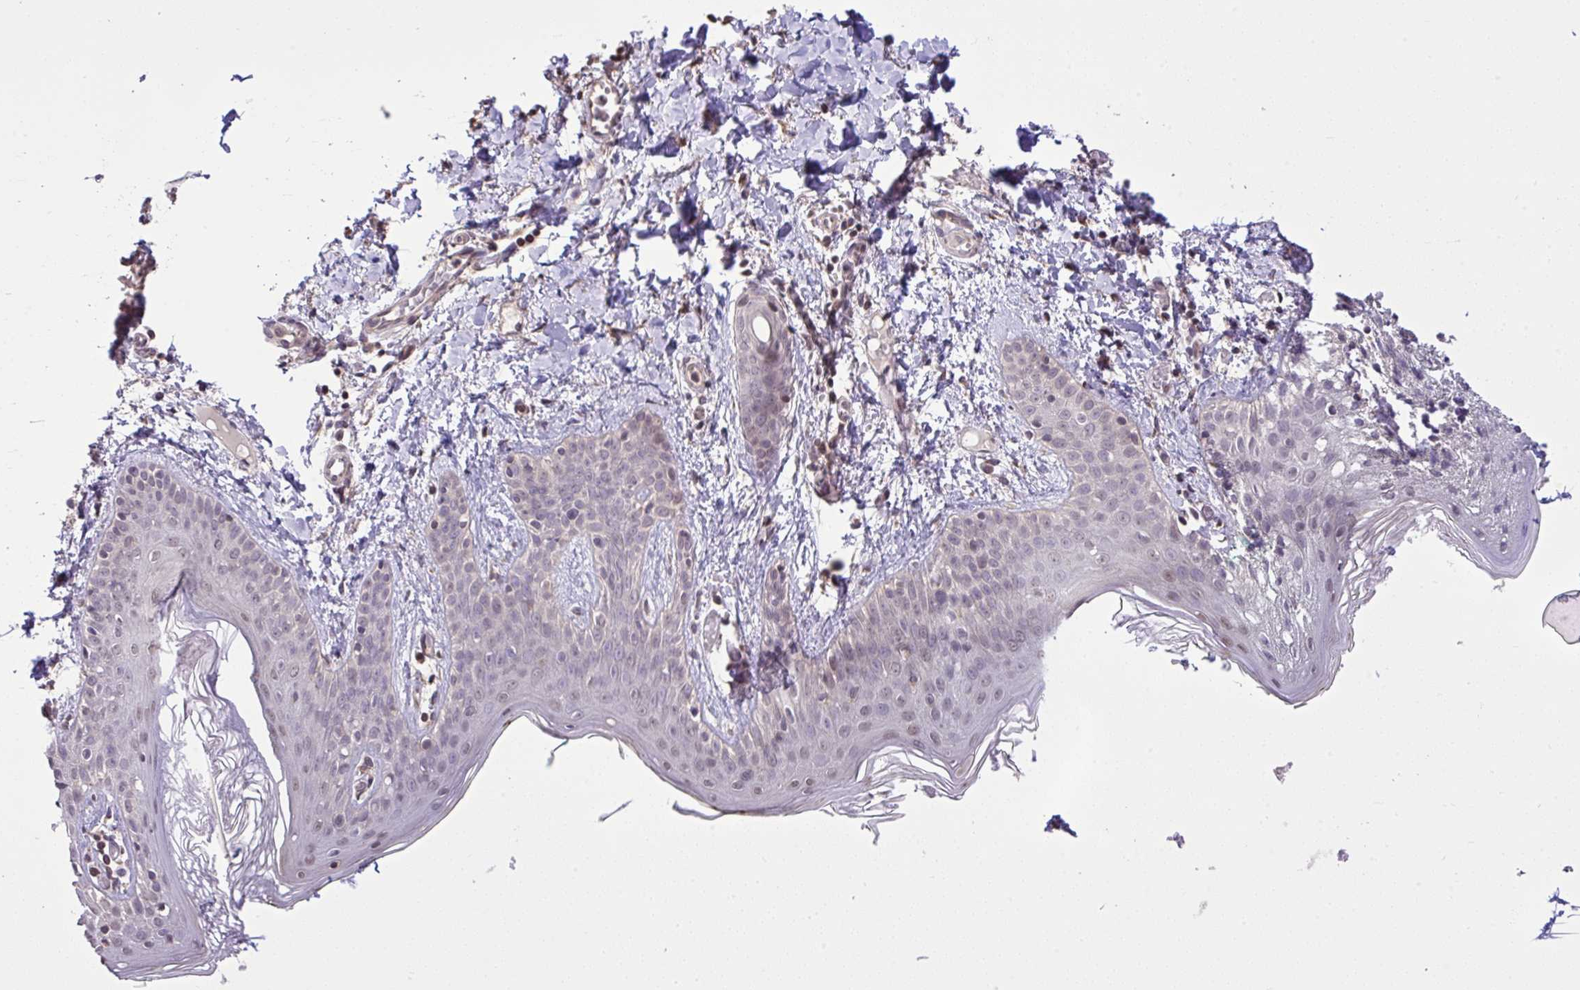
{"staining": {"intensity": "moderate", "quantity": ">75%", "location": "cytoplasmic/membranous"}, "tissue": "skin", "cell_type": "Fibroblasts", "image_type": "normal", "snomed": [{"axis": "morphology", "description": "Normal tissue, NOS"}, {"axis": "topography", "description": "Skin"}], "caption": "Protein expression by immunohistochemistry (IHC) shows moderate cytoplasmic/membranous expression in about >75% of fibroblasts in normal skin.", "gene": "CYP20A1", "patient": {"sex": "male", "age": 16}}